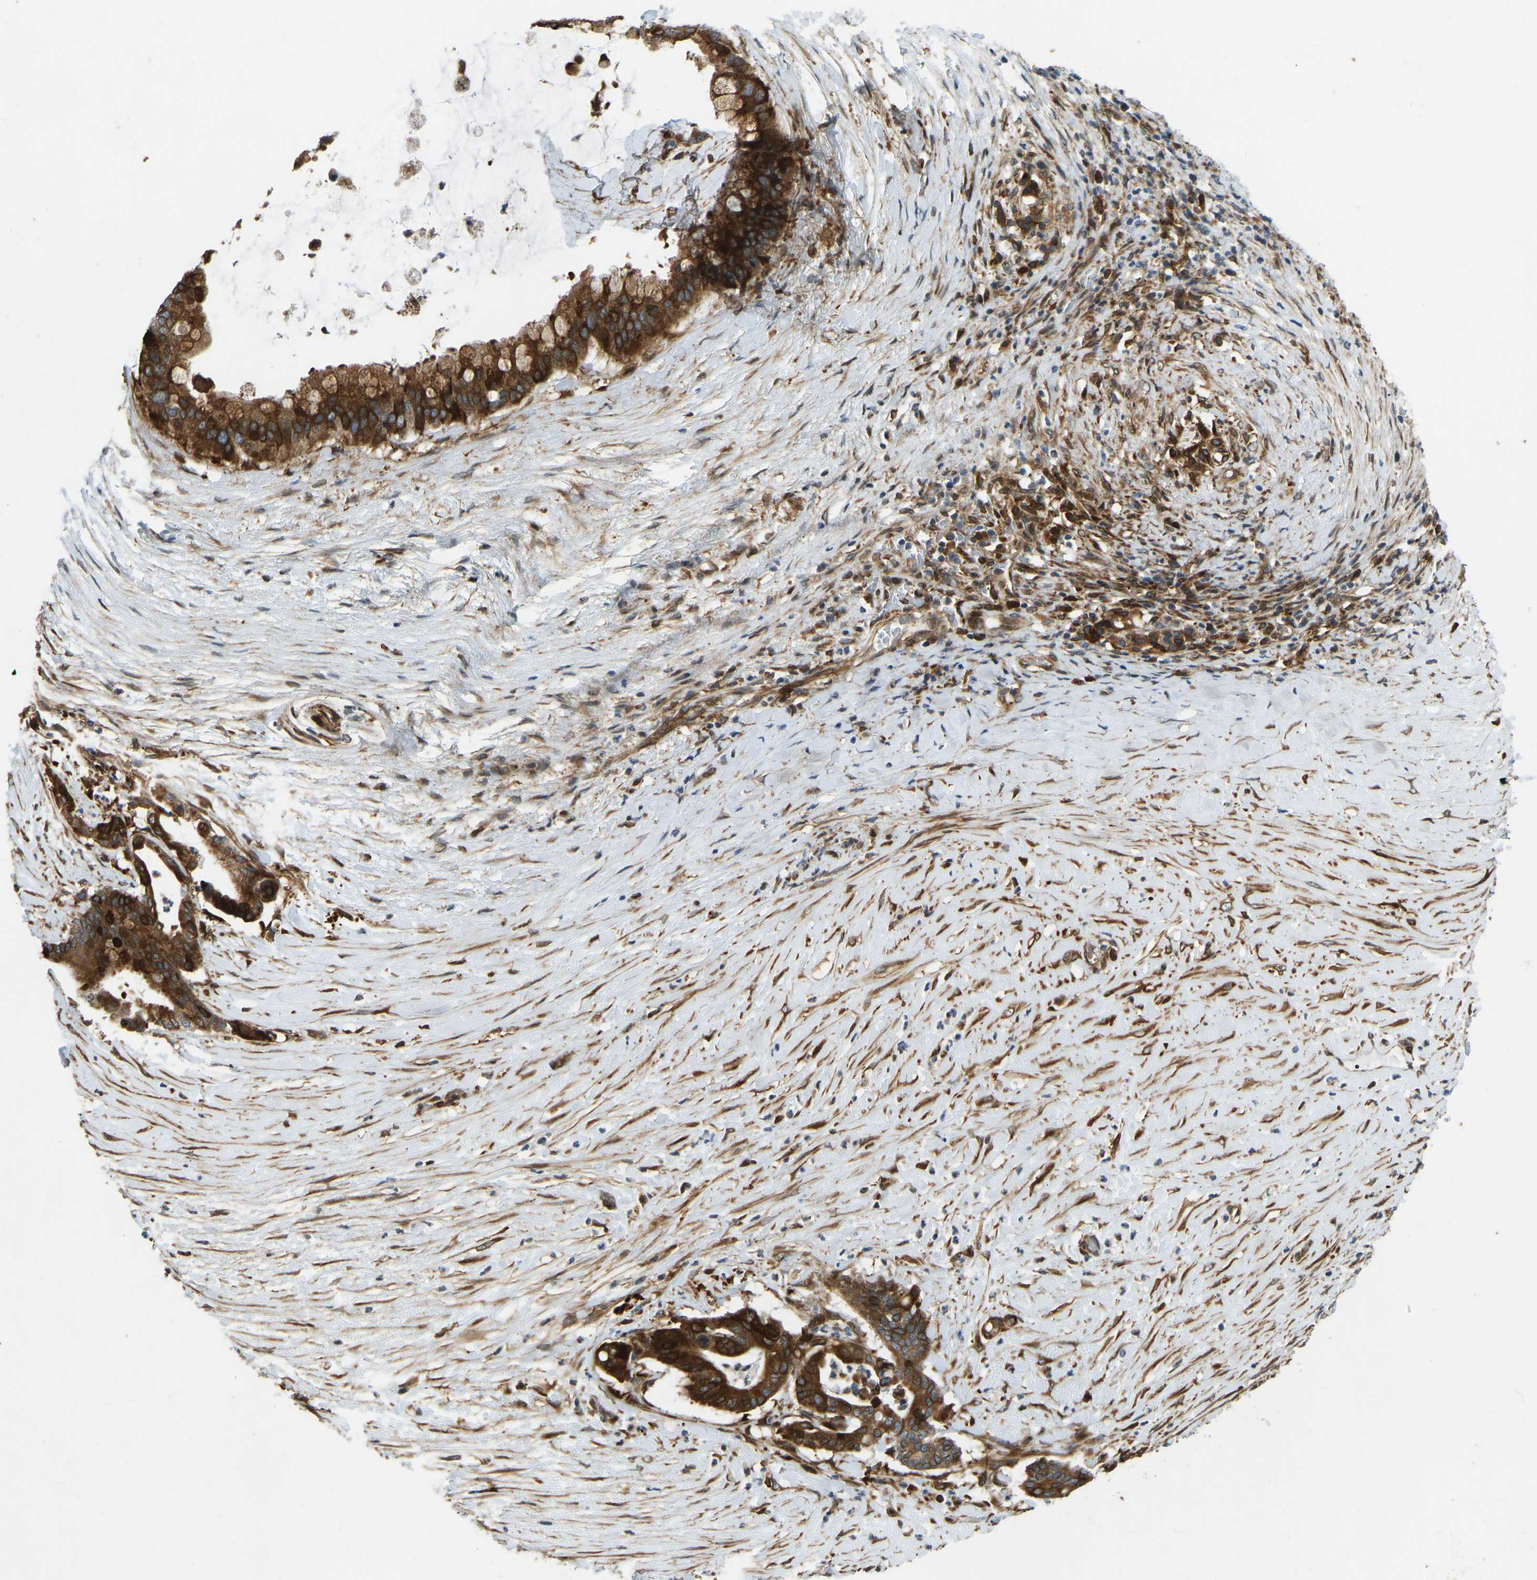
{"staining": {"intensity": "strong", "quantity": ">75%", "location": "cytoplasmic/membranous"}, "tissue": "pancreatic cancer", "cell_type": "Tumor cells", "image_type": "cancer", "snomed": [{"axis": "morphology", "description": "Adenocarcinoma, NOS"}, {"axis": "topography", "description": "Pancreas"}], "caption": "Strong cytoplasmic/membranous positivity is identified in approximately >75% of tumor cells in pancreatic adenocarcinoma.", "gene": "OS9", "patient": {"sex": "male", "age": 41}}